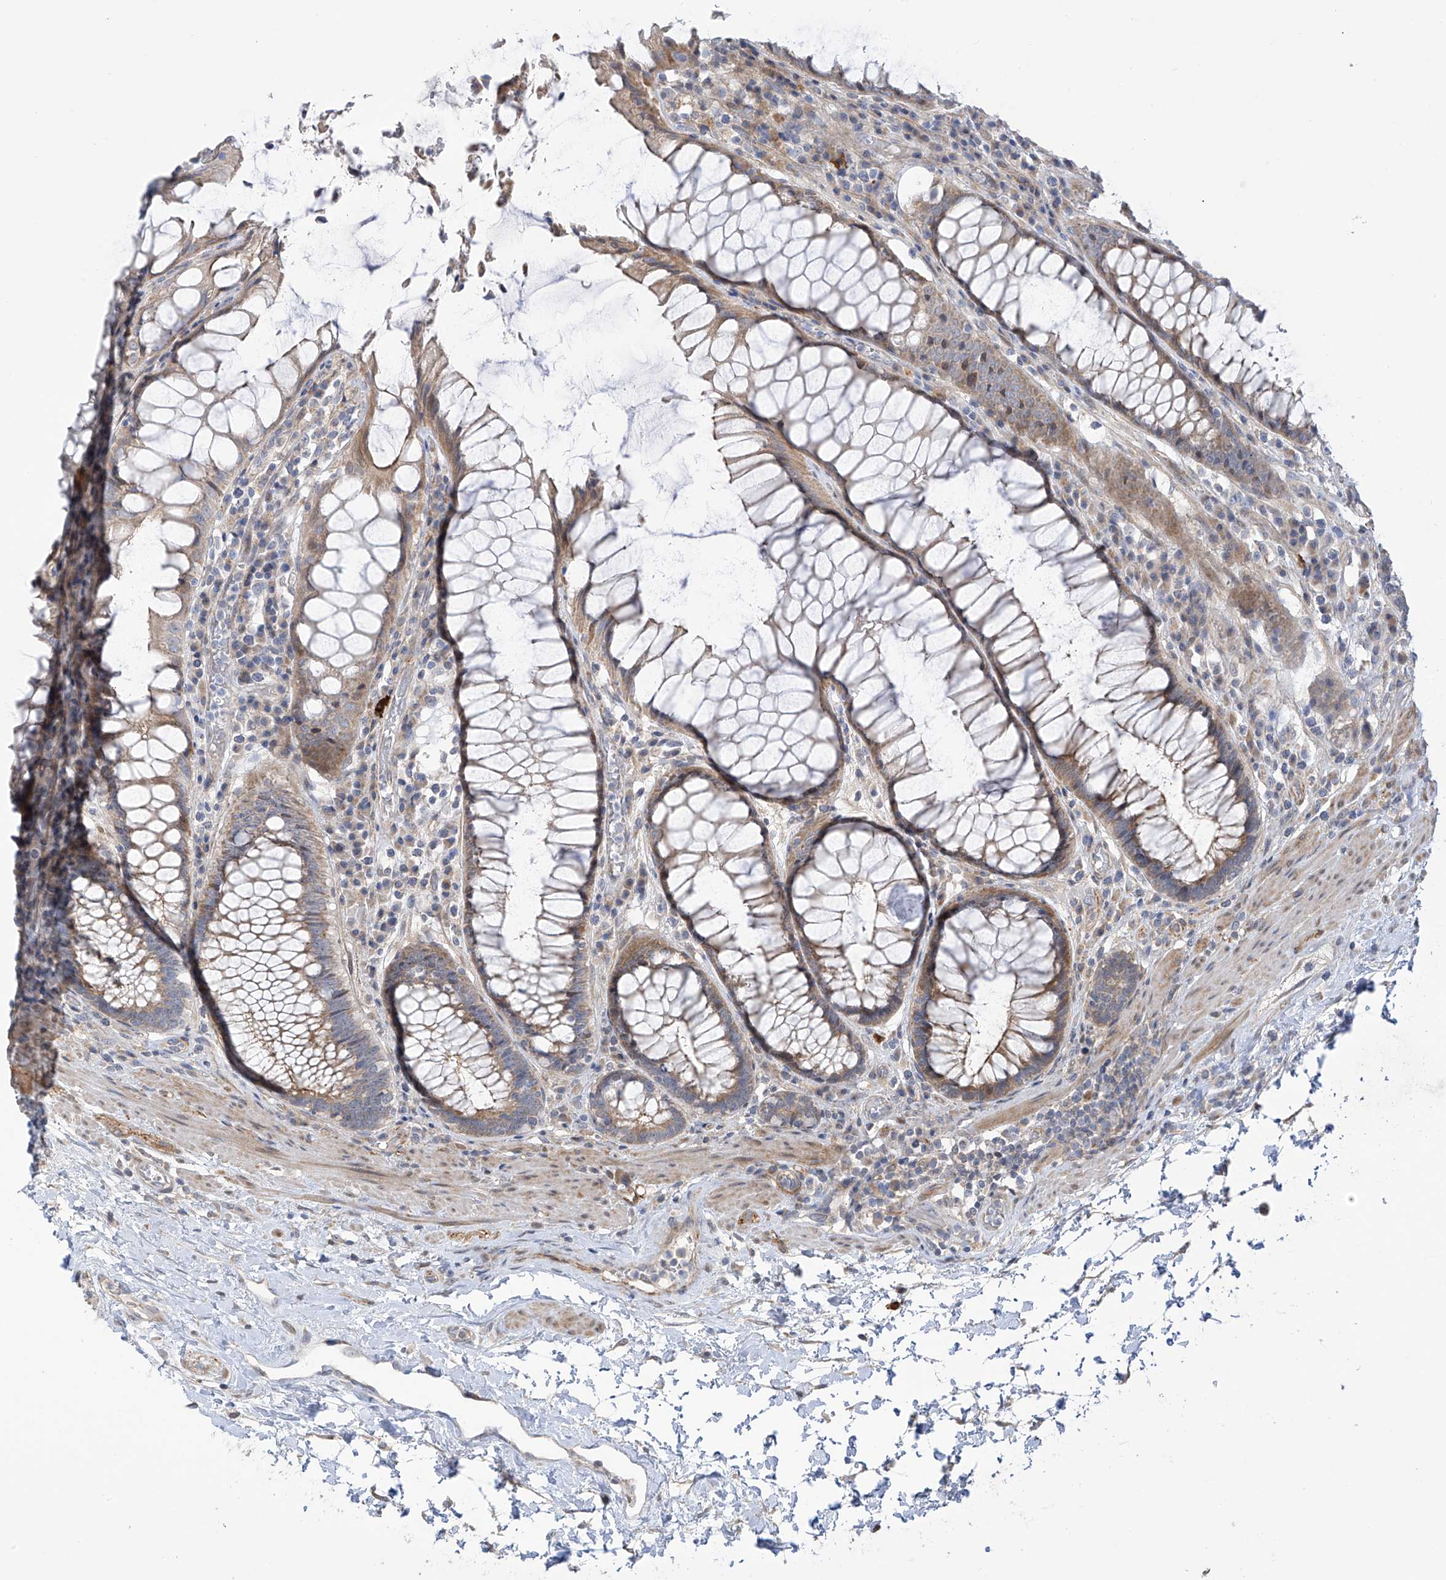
{"staining": {"intensity": "moderate", "quantity": ">75%", "location": "cytoplasmic/membranous"}, "tissue": "rectum", "cell_type": "Glandular cells", "image_type": "normal", "snomed": [{"axis": "morphology", "description": "Normal tissue, NOS"}, {"axis": "topography", "description": "Rectum"}], "caption": "Protein staining by IHC demonstrates moderate cytoplasmic/membranous staining in about >75% of glandular cells in normal rectum.", "gene": "ZNF641", "patient": {"sex": "male", "age": 64}}